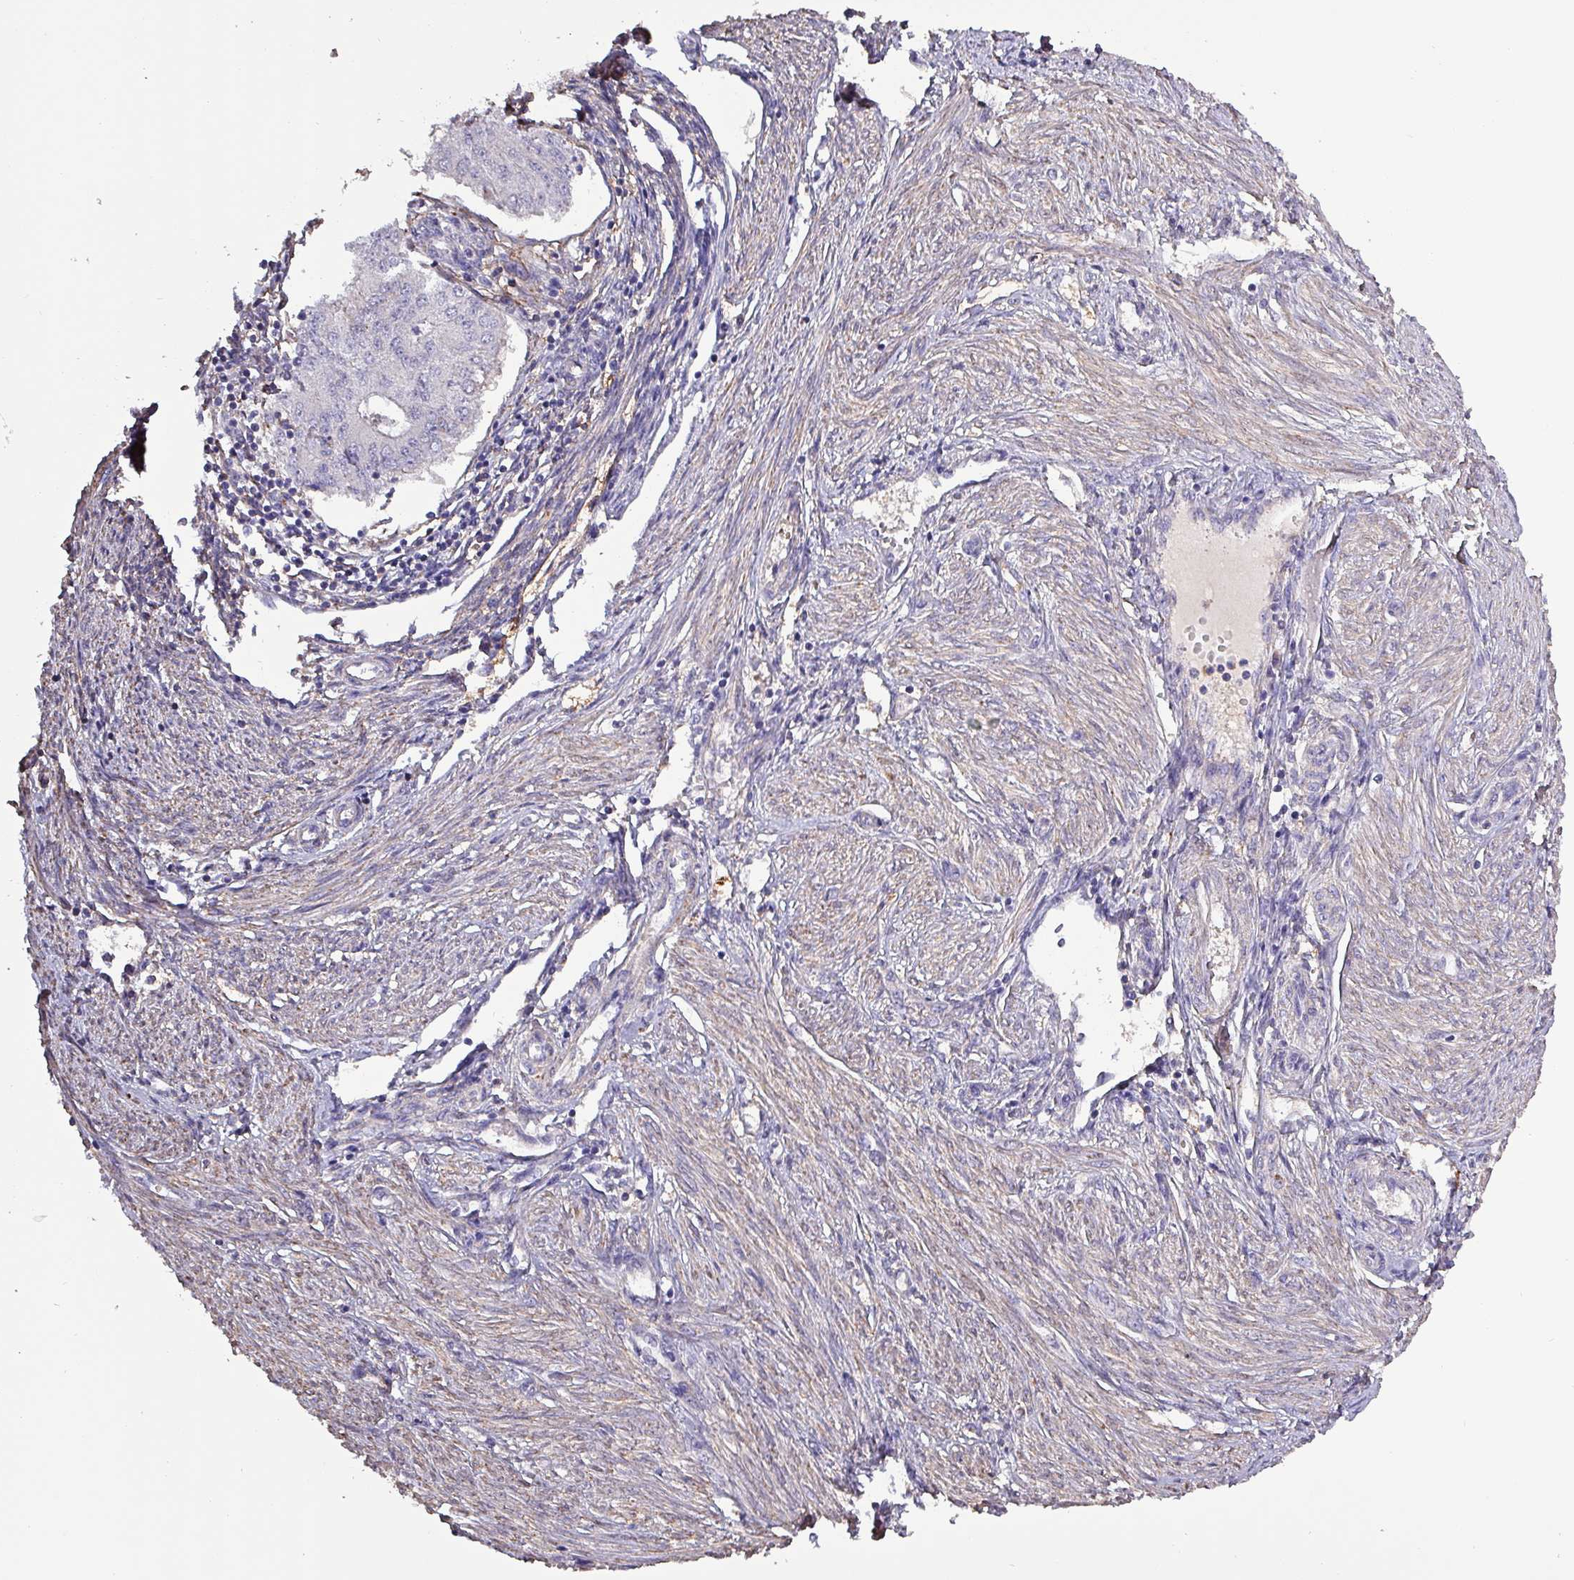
{"staining": {"intensity": "negative", "quantity": "none", "location": "none"}, "tissue": "endometrial cancer", "cell_type": "Tumor cells", "image_type": "cancer", "snomed": [{"axis": "morphology", "description": "Adenocarcinoma, NOS"}, {"axis": "topography", "description": "Endometrium"}], "caption": "A photomicrograph of human adenocarcinoma (endometrial) is negative for staining in tumor cells. (Immunohistochemistry (ihc), brightfield microscopy, high magnification).", "gene": "HTRA4", "patient": {"sex": "female", "age": 50}}